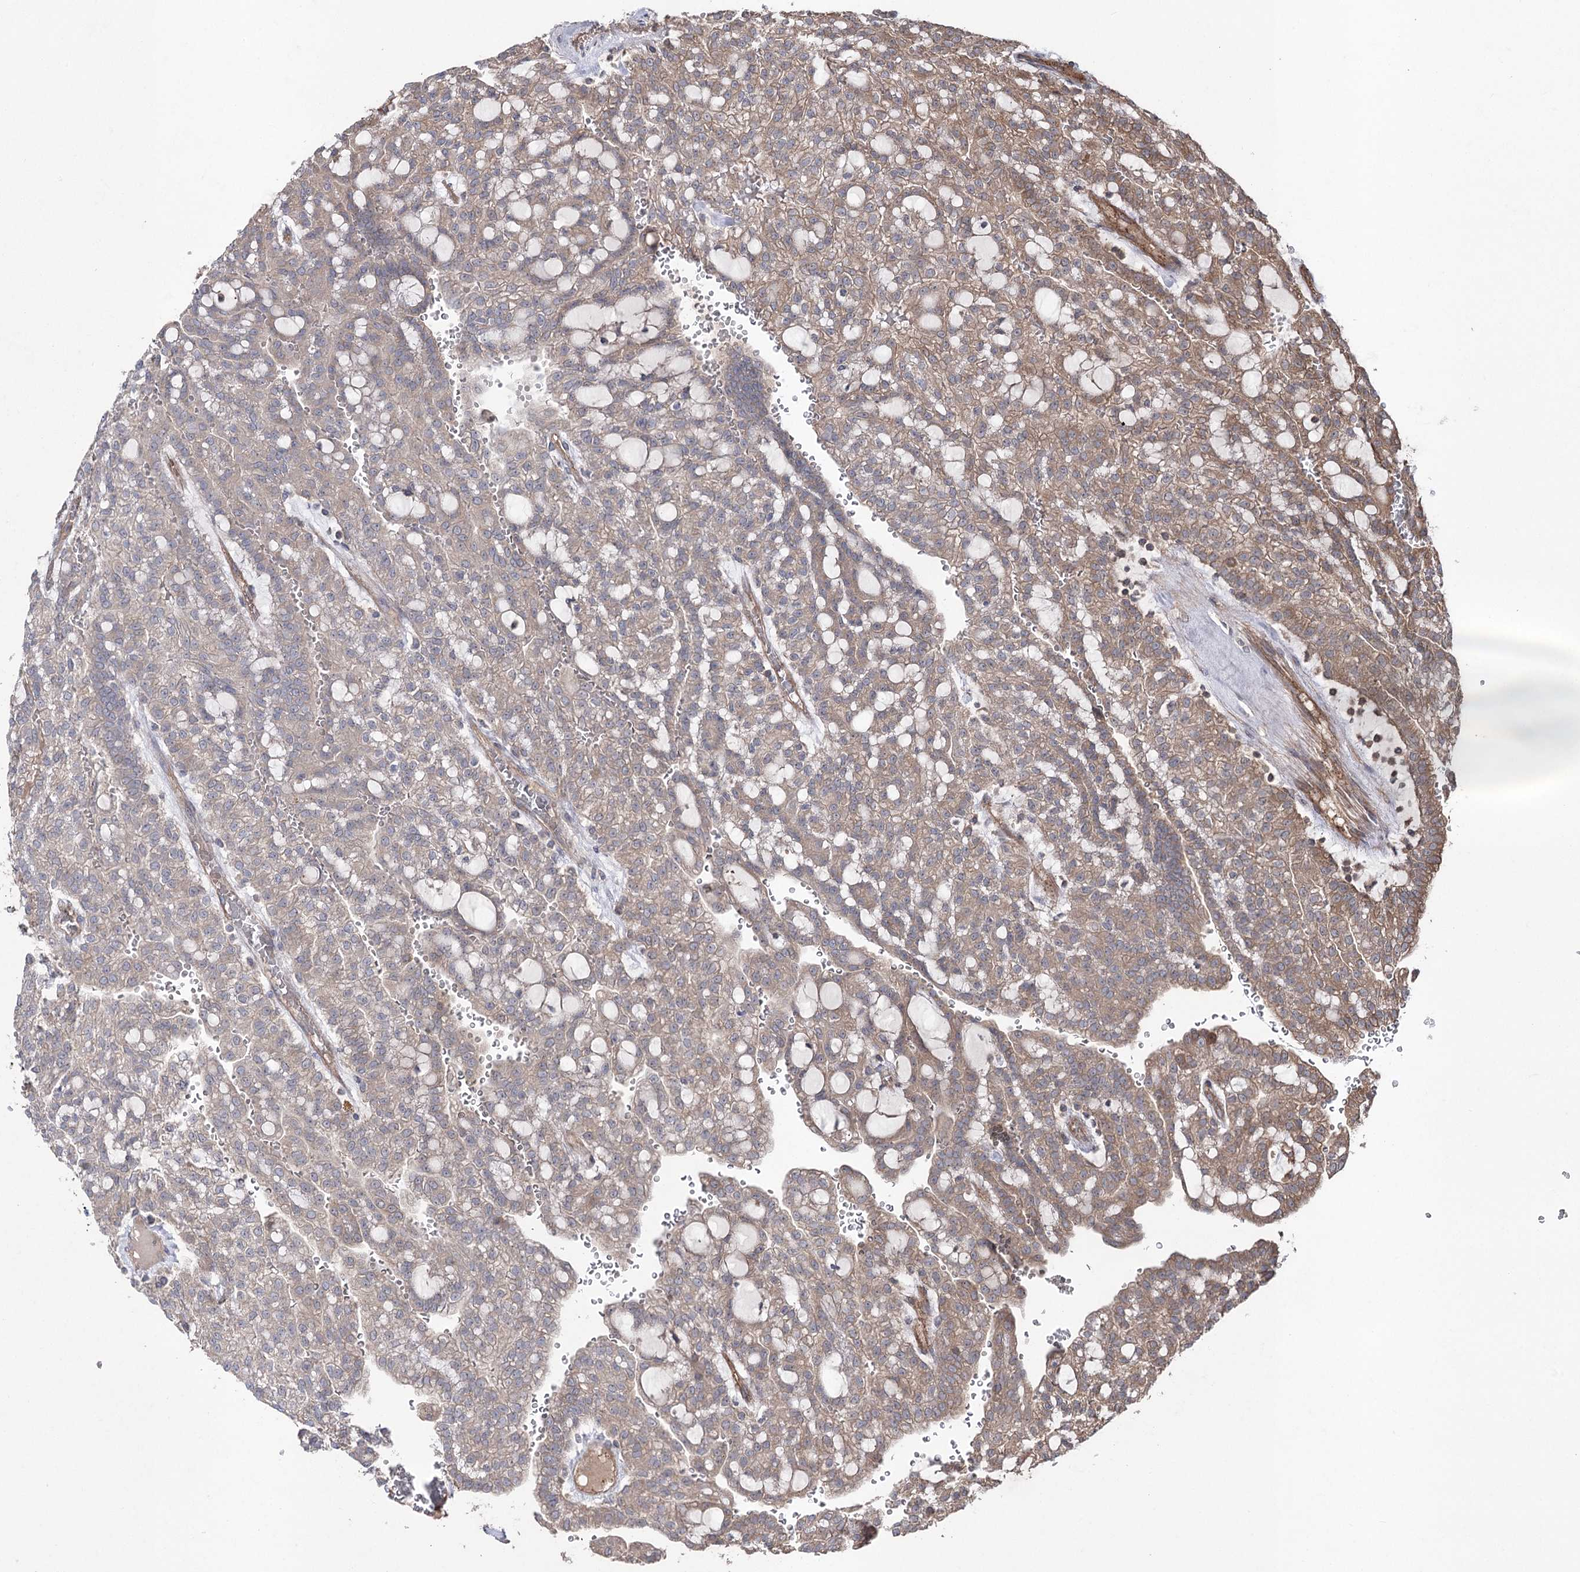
{"staining": {"intensity": "weak", "quantity": ">75%", "location": "cytoplasmic/membranous"}, "tissue": "renal cancer", "cell_type": "Tumor cells", "image_type": "cancer", "snomed": [{"axis": "morphology", "description": "Adenocarcinoma, NOS"}, {"axis": "topography", "description": "Kidney"}], "caption": "The image exhibits immunohistochemical staining of renal cancer (adenocarcinoma). There is weak cytoplasmic/membranous staining is present in about >75% of tumor cells.", "gene": "LARS2", "patient": {"sex": "male", "age": 63}}